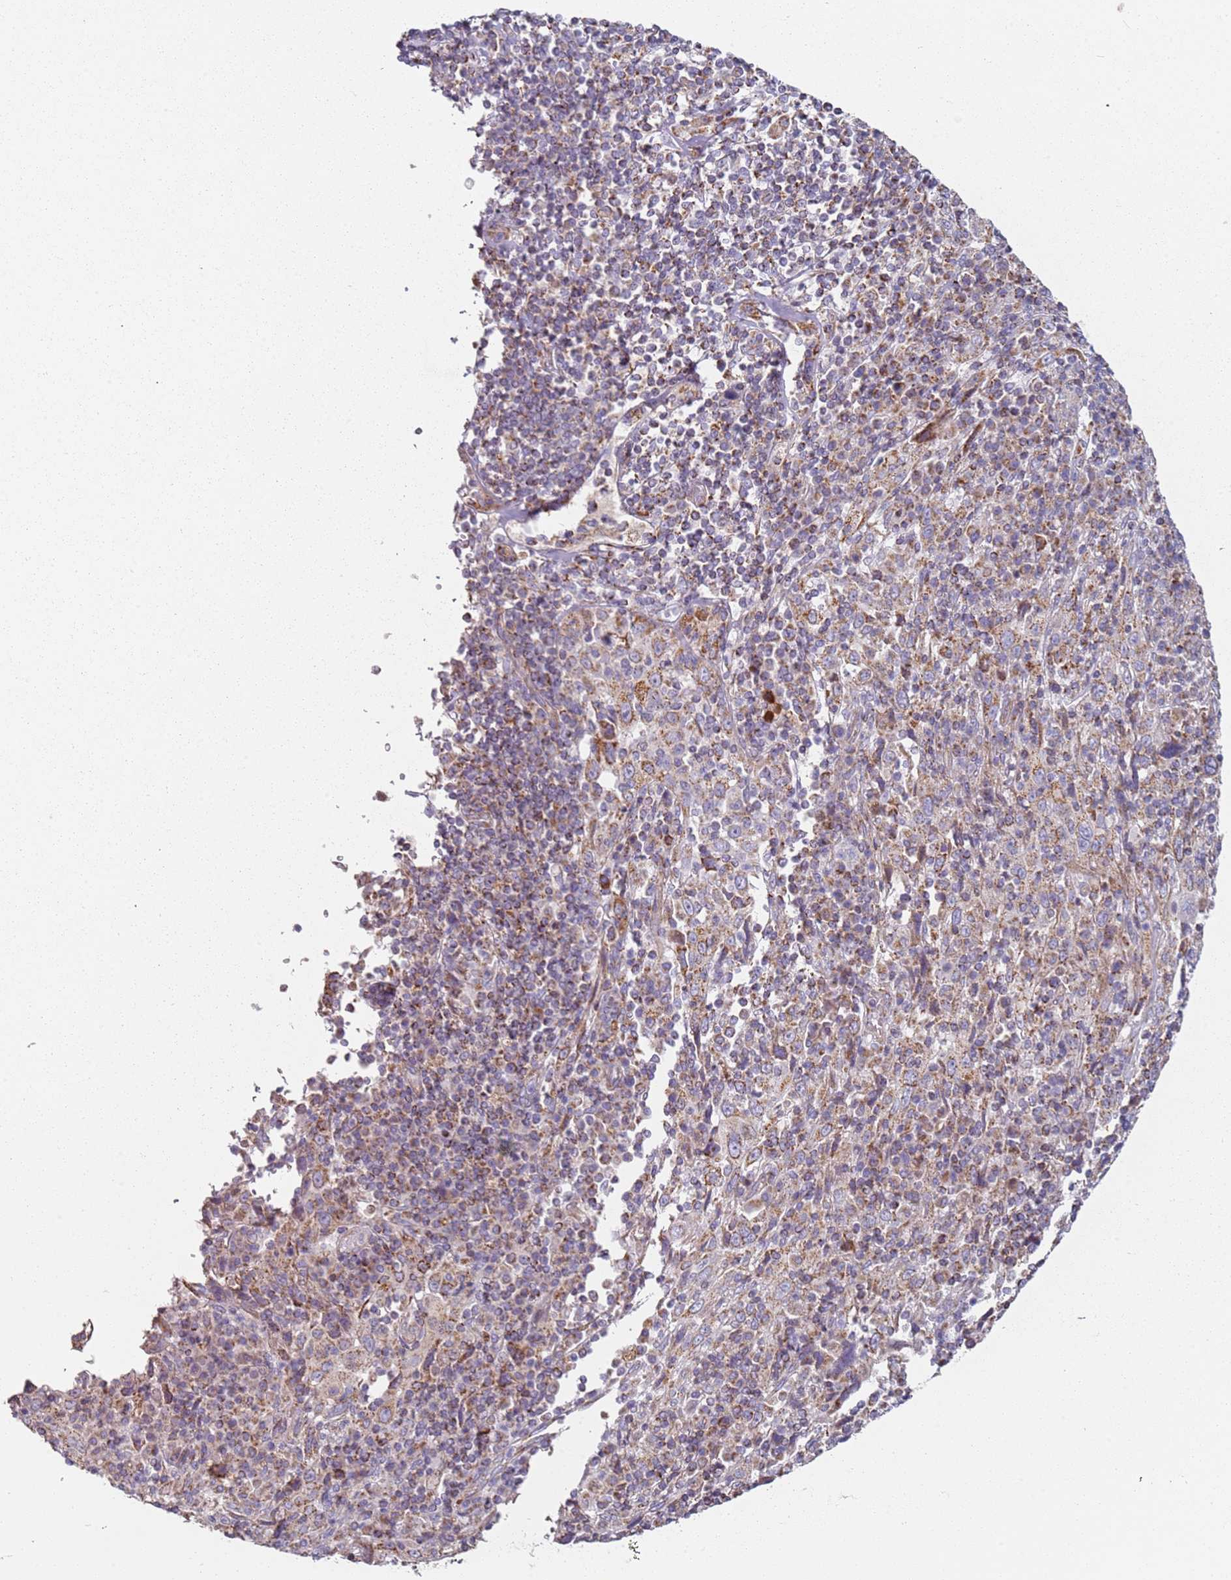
{"staining": {"intensity": "moderate", "quantity": ">75%", "location": "cytoplasmic/membranous"}, "tissue": "cervical cancer", "cell_type": "Tumor cells", "image_type": "cancer", "snomed": [{"axis": "morphology", "description": "Squamous cell carcinoma, NOS"}, {"axis": "topography", "description": "Cervix"}], "caption": "DAB (3,3'-diaminobenzidine) immunohistochemical staining of cervical cancer shows moderate cytoplasmic/membranous protein positivity in about >75% of tumor cells.", "gene": "ALS2", "patient": {"sex": "female", "age": 46}}